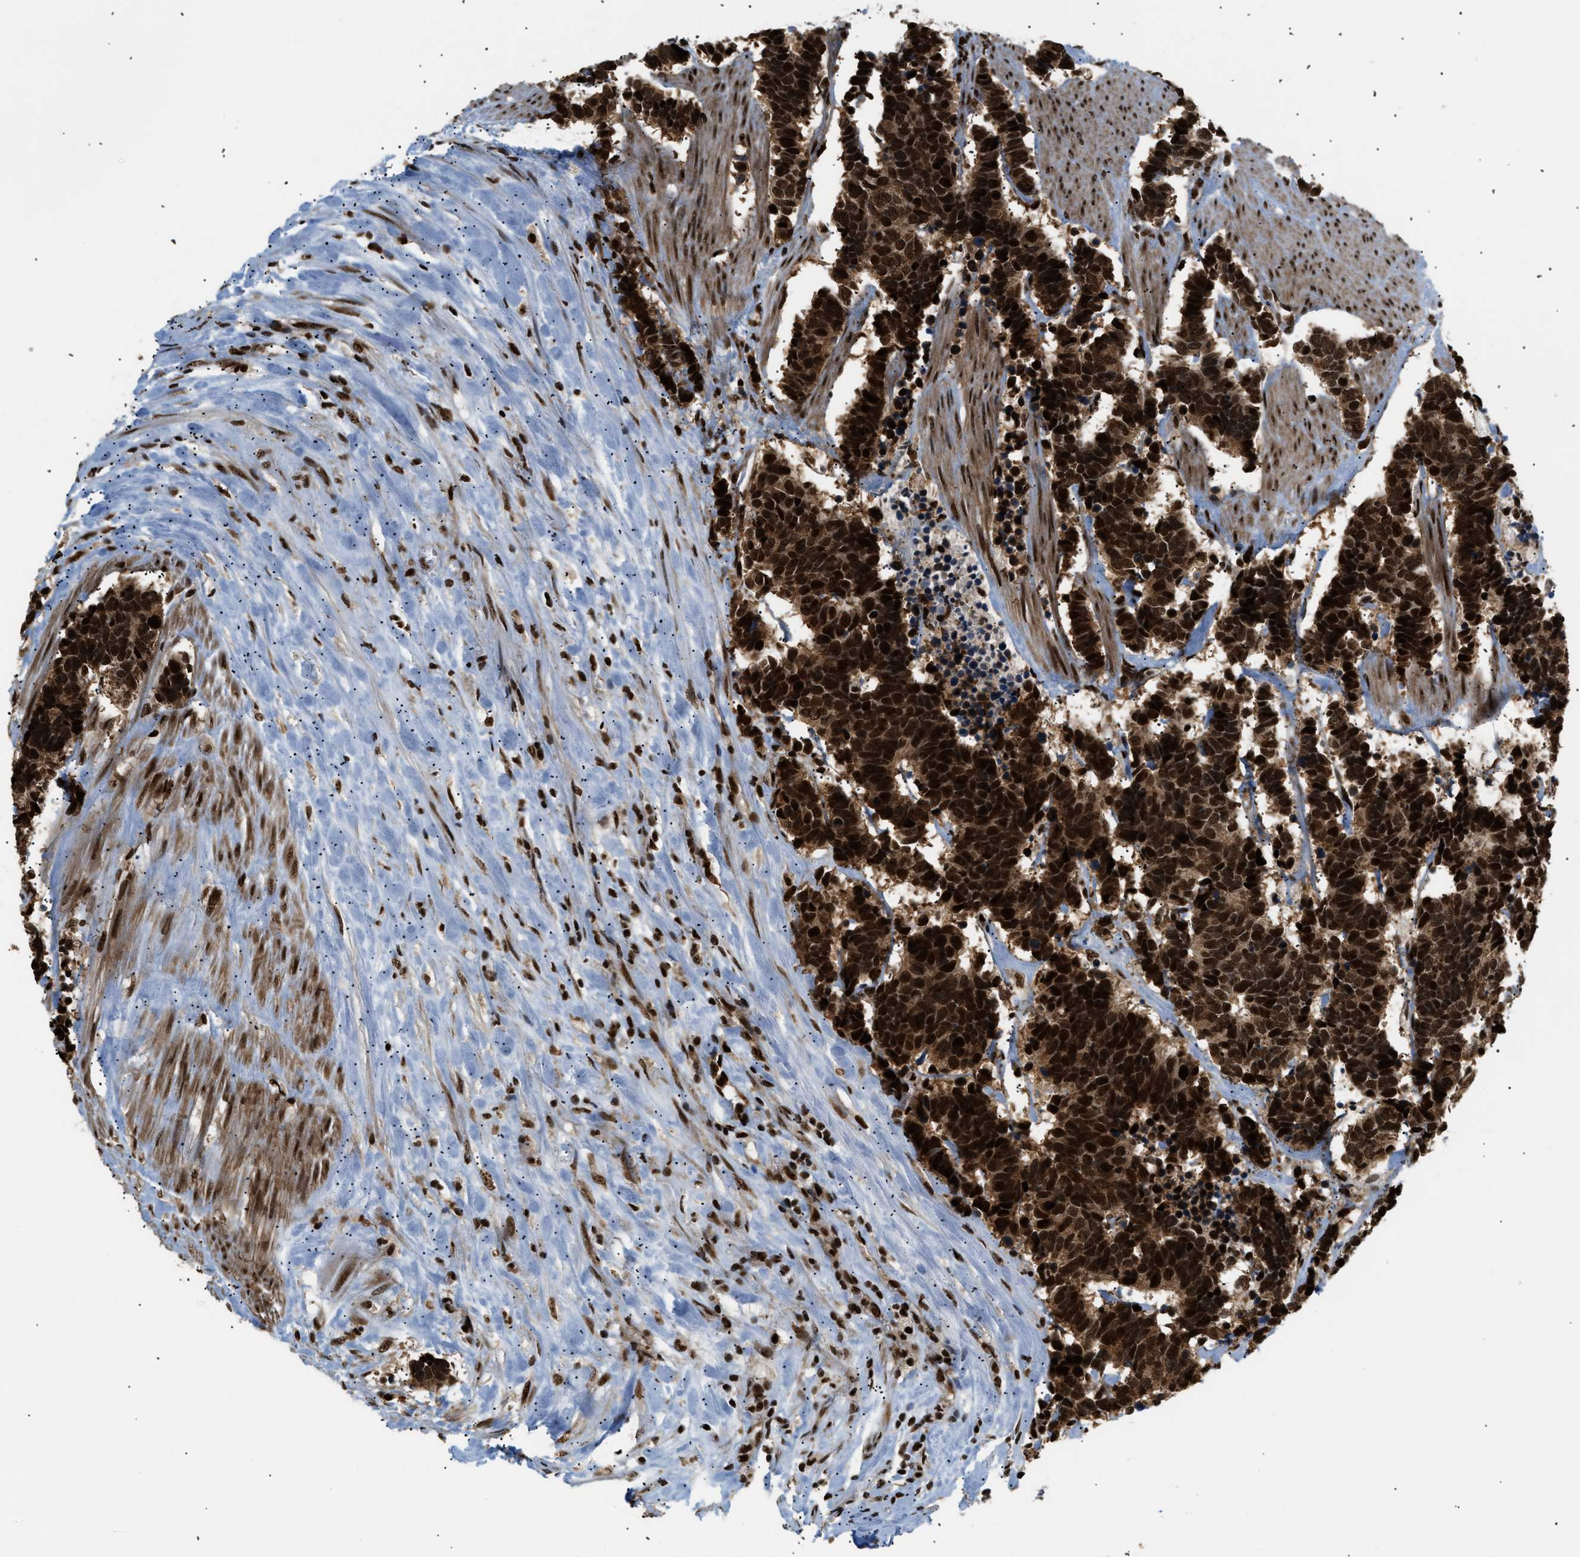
{"staining": {"intensity": "strong", "quantity": ">75%", "location": "cytoplasmic/membranous,nuclear"}, "tissue": "carcinoid", "cell_type": "Tumor cells", "image_type": "cancer", "snomed": [{"axis": "morphology", "description": "Carcinoma, NOS"}, {"axis": "morphology", "description": "Carcinoid, malignant, NOS"}, {"axis": "topography", "description": "Urinary bladder"}], "caption": "A high-resolution histopathology image shows immunohistochemistry staining of malignant carcinoid, which reveals strong cytoplasmic/membranous and nuclear staining in about >75% of tumor cells. Using DAB (brown) and hematoxylin (blue) stains, captured at high magnification using brightfield microscopy.", "gene": "RBM5", "patient": {"sex": "male", "age": 57}}